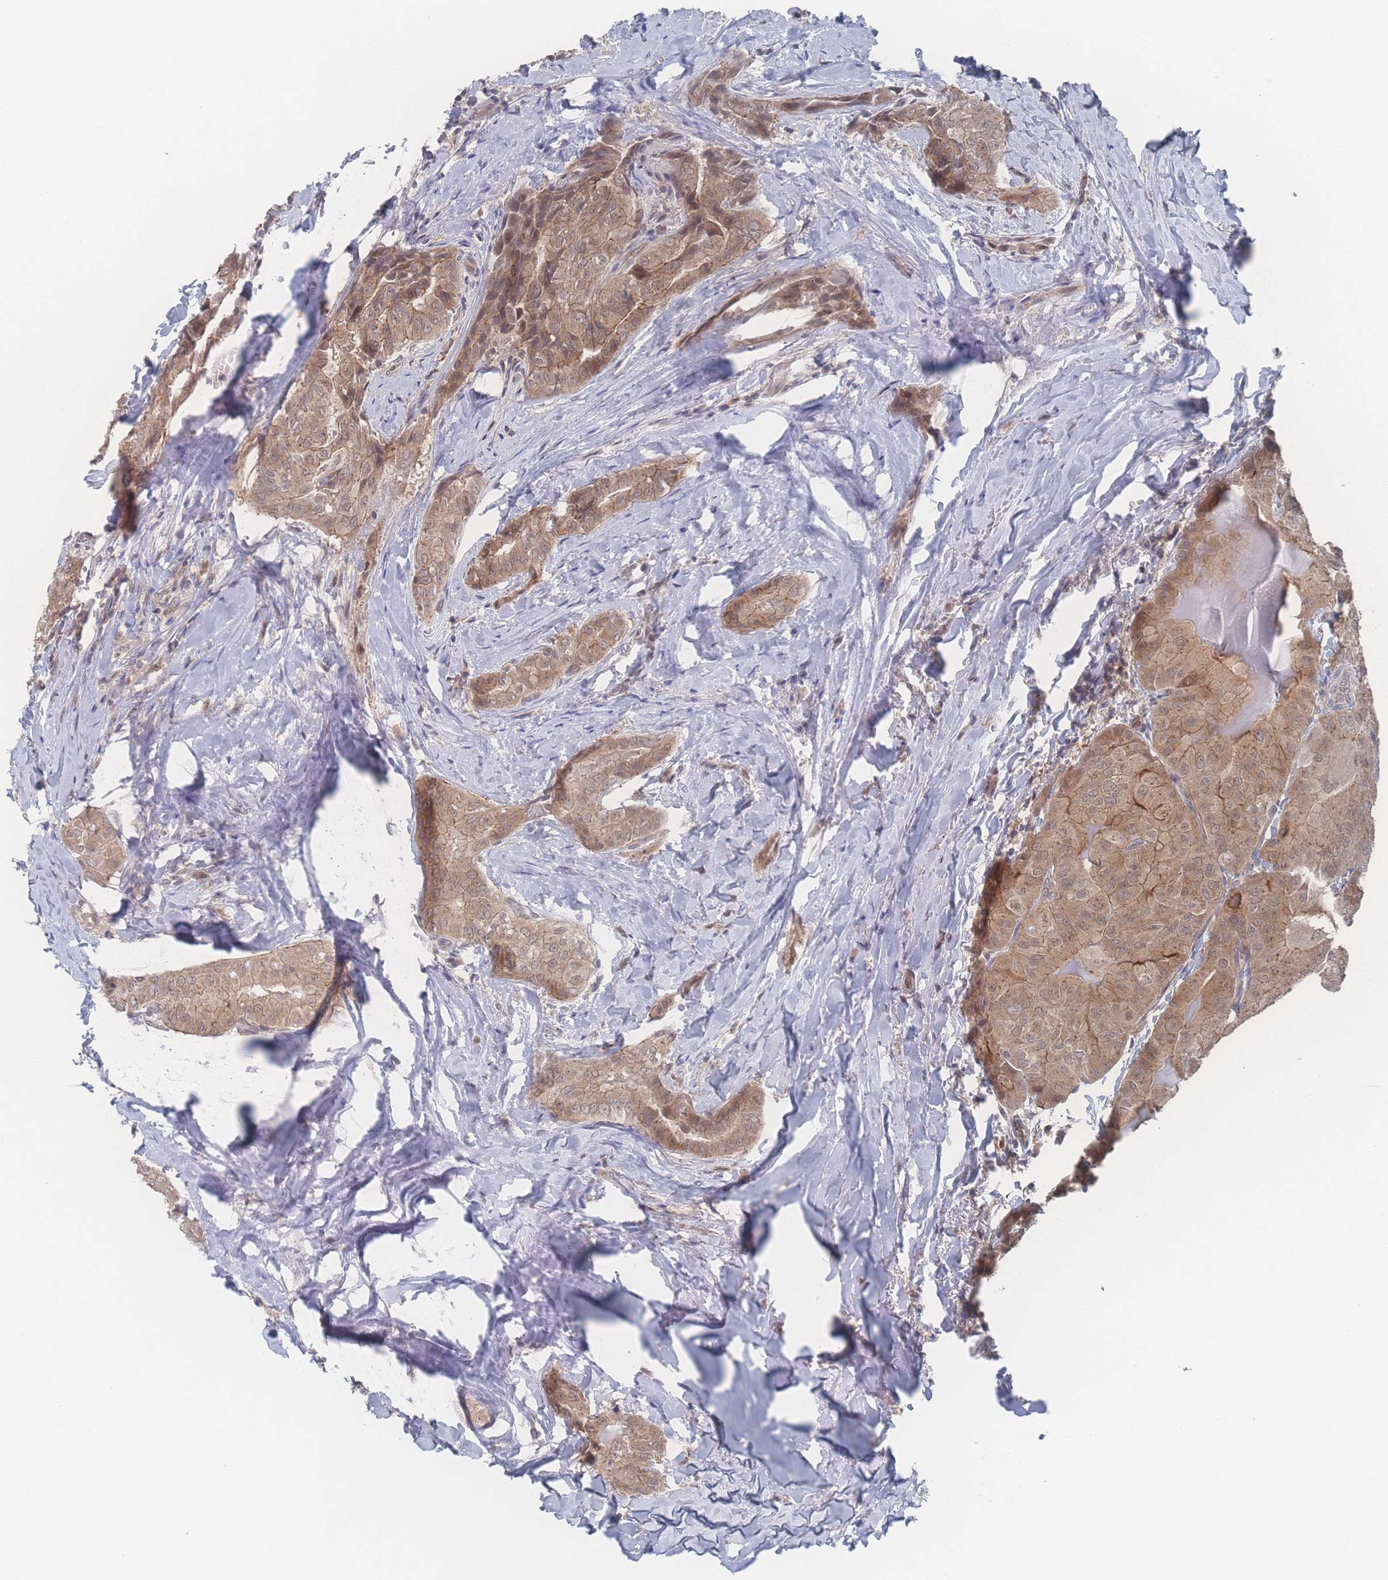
{"staining": {"intensity": "moderate", "quantity": ">75%", "location": "cytoplasmic/membranous,nuclear"}, "tissue": "thyroid cancer", "cell_type": "Tumor cells", "image_type": "cancer", "snomed": [{"axis": "morphology", "description": "Papillary adenocarcinoma, NOS"}, {"axis": "topography", "description": "Thyroid gland"}], "caption": "Tumor cells demonstrate moderate cytoplasmic/membranous and nuclear expression in approximately >75% of cells in thyroid papillary adenocarcinoma.", "gene": "NBEAL1", "patient": {"sex": "female", "age": 68}}